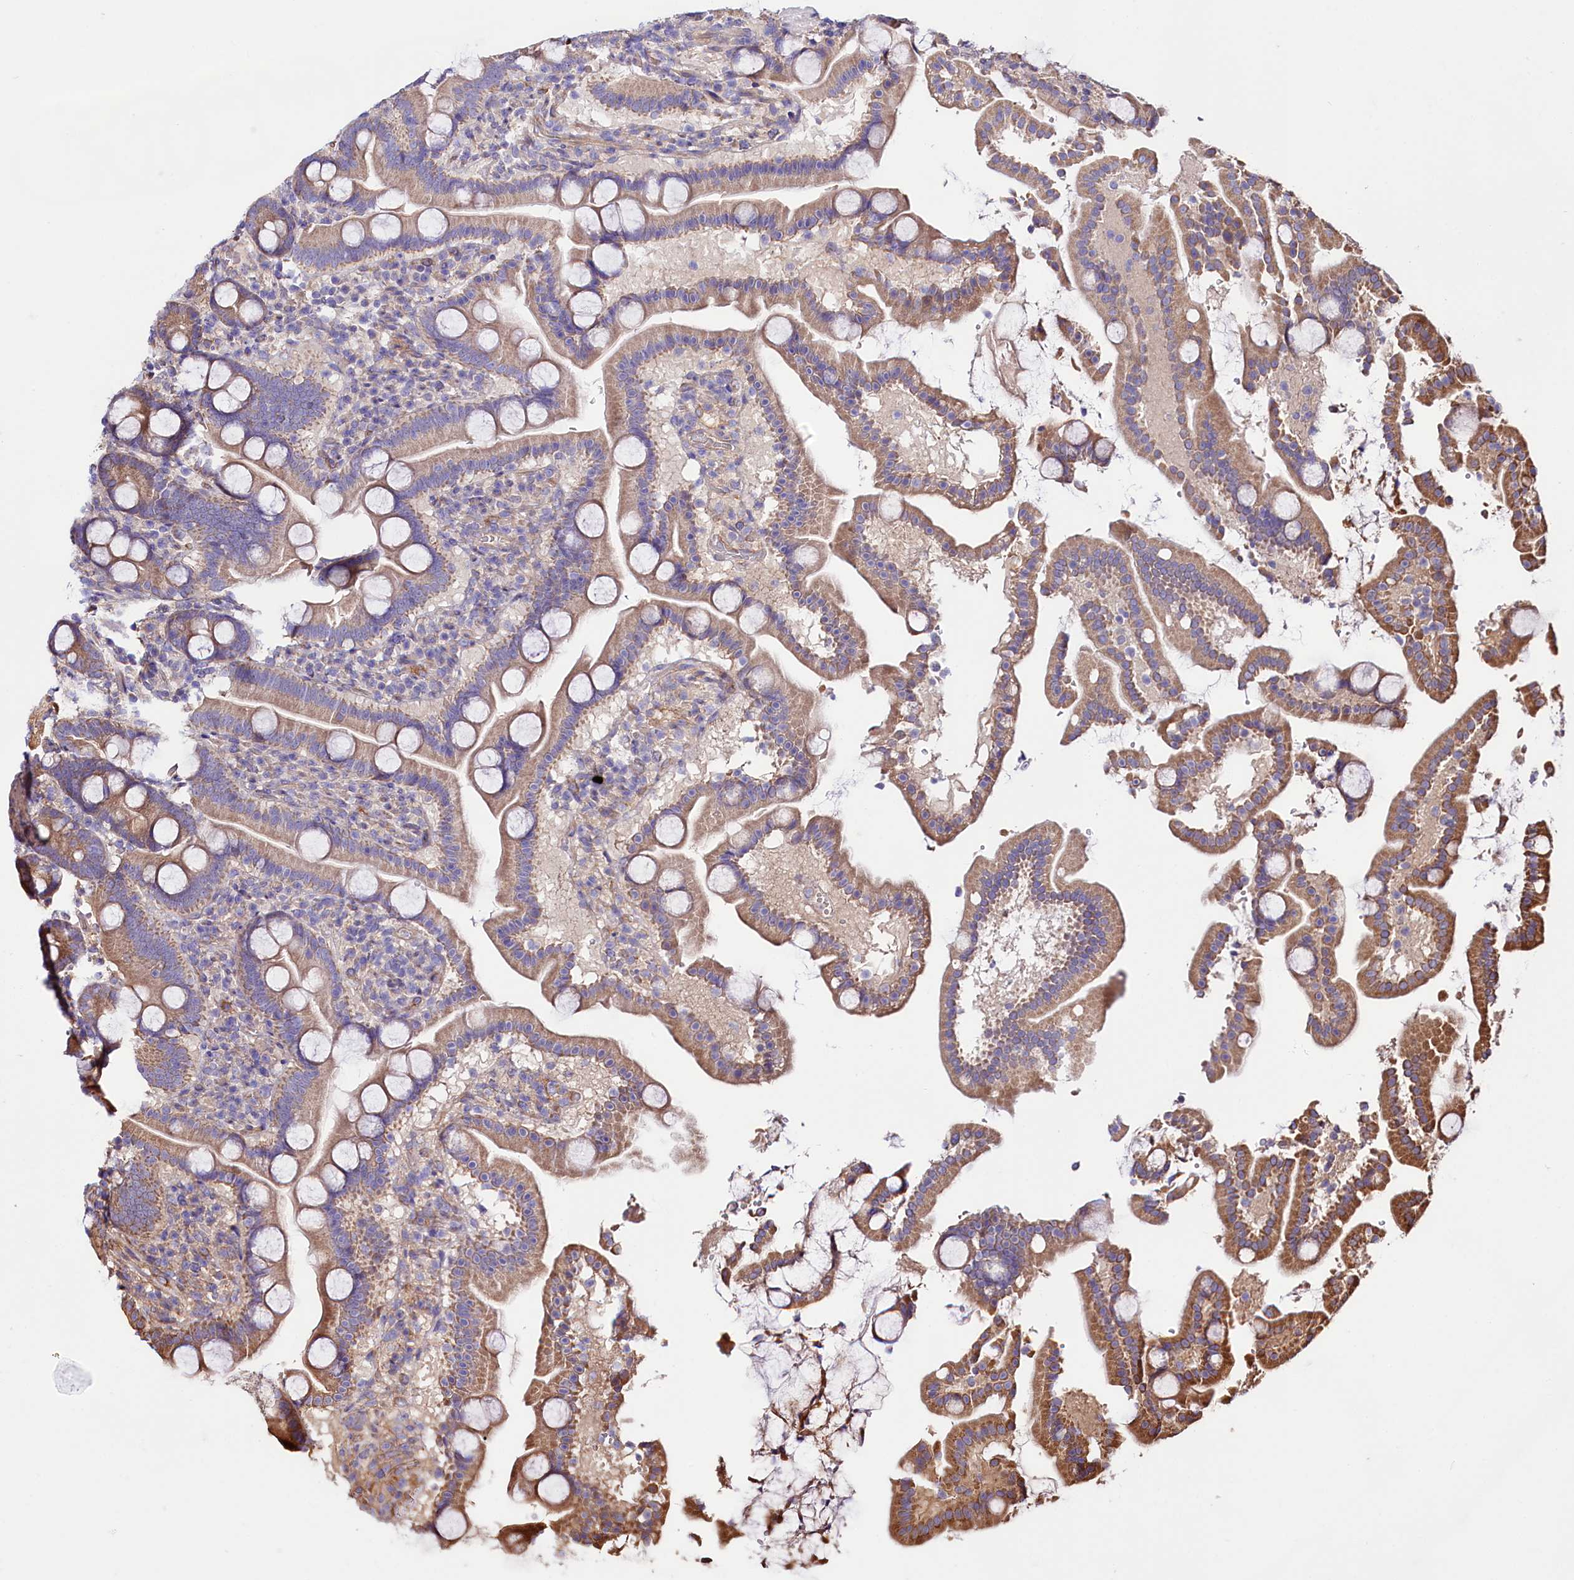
{"staining": {"intensity": "moderate", "quantity": ">75%", "location": "cytoplasmic/membranous"}, "tissue": "duodenum", "cell_type": "Glandular cells", "image_type": "normal", "snomed": [{"axis": "morphology", "description": "Normal tissue, NOS"}, {"axis": "topography", "description": "Duodenum"}], "caption": "Approximately >75% of glandular cells in unremarkable duodenum show moderate cytoplasmic/membranous protein expression as visualized by brown immunohistochemical staining.", "gene": "CEP295", "patient": {"sex": "male", "age": 55}}